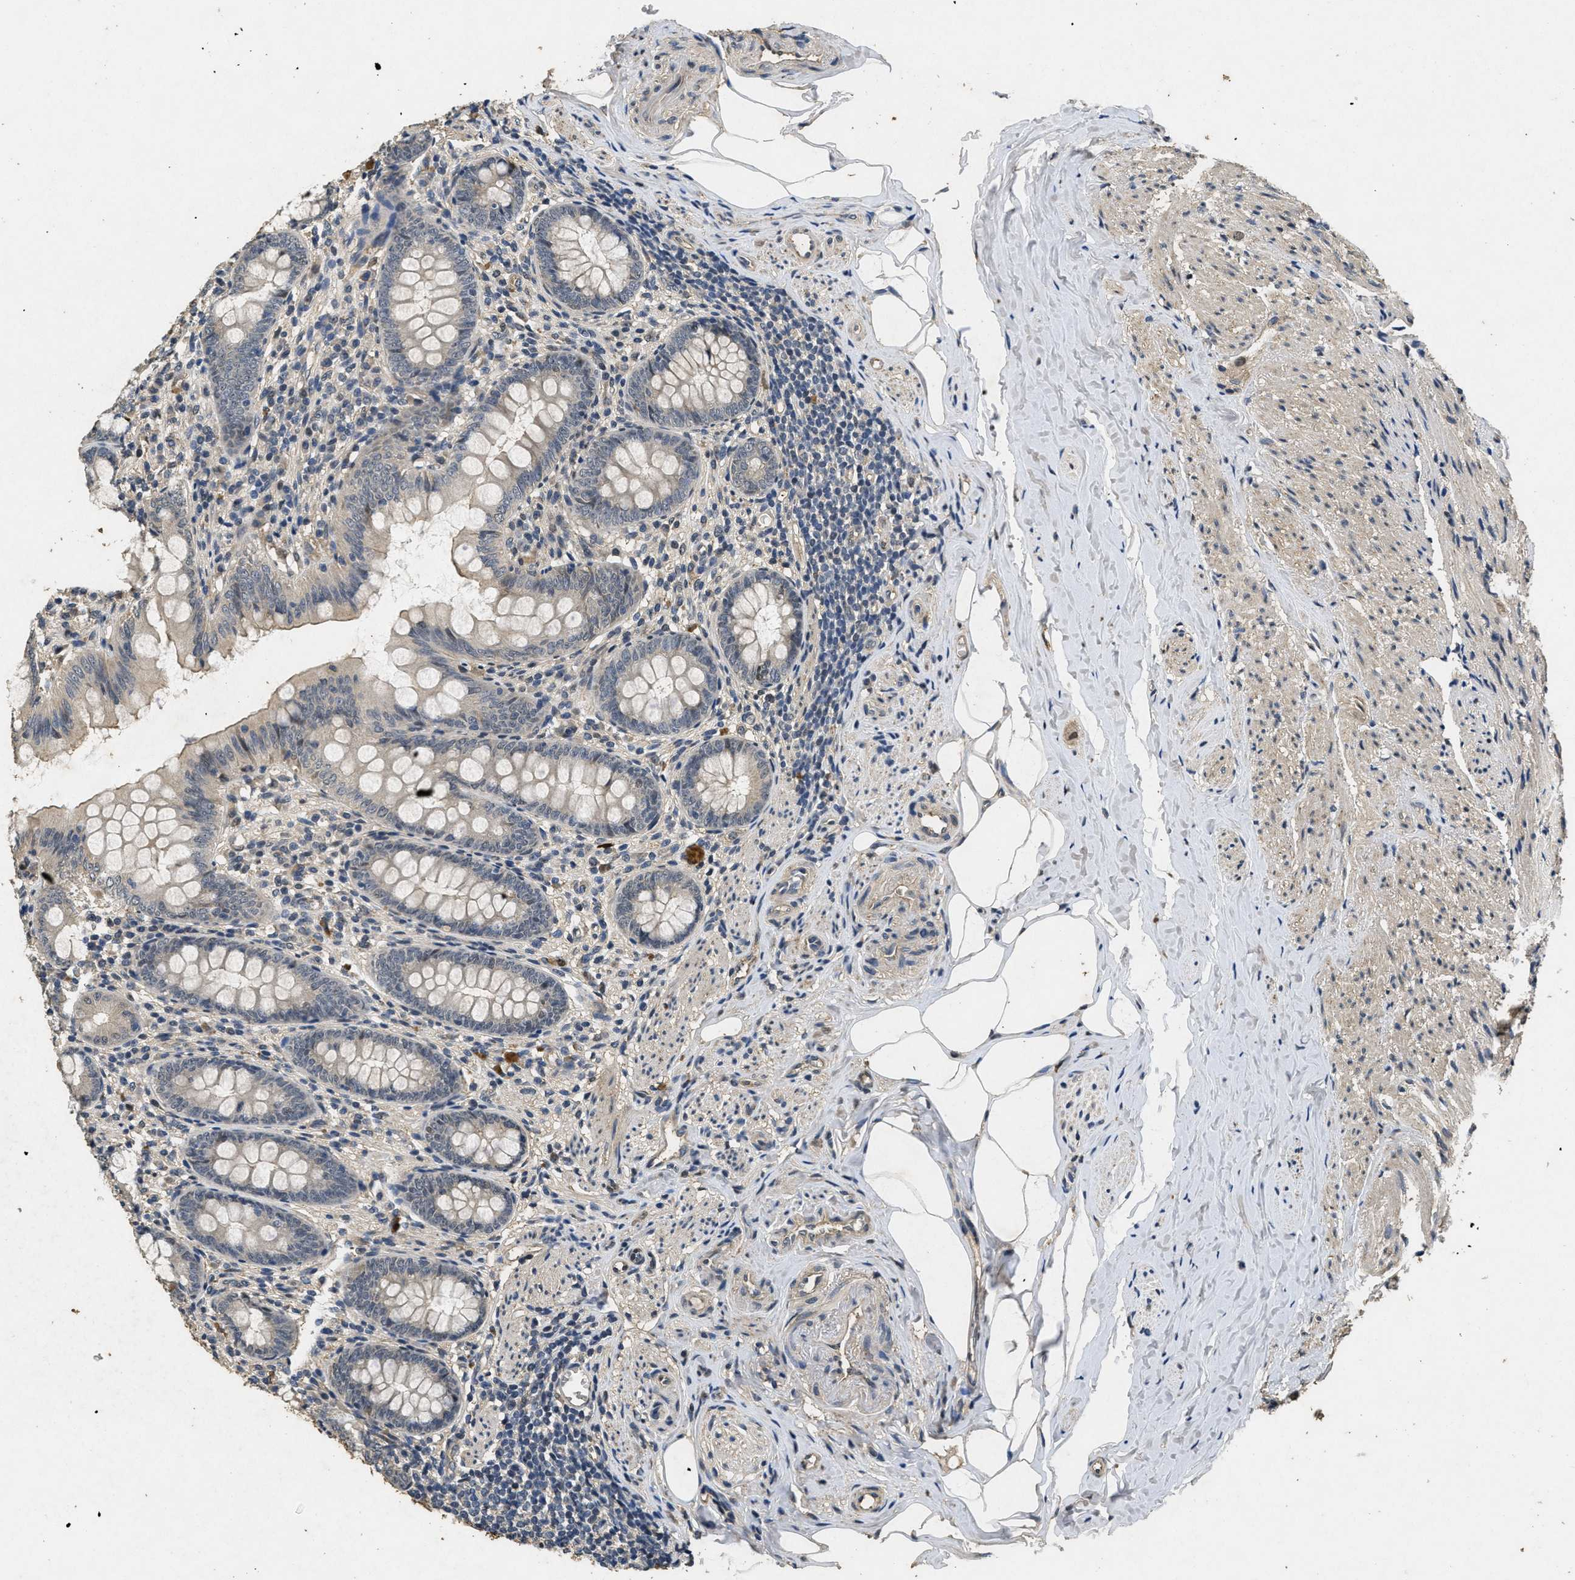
{"staining": {"intensity": "weak", "quantity": ">75%", "location": "cytoplasmic/membranous"}, "tissue": "appendix", "cell_type": "Glandular cells", "image_type": "normal", "snomed": [{"axis": "morphology", "description": "Normal tissue, NOS"}, {"axis": "topography", "description": "Appendix"}], "caption": "Glandular cells display weak cytoplasmic/membranous staining in about >75% of cells in unremarkable appendix. Immunohistochemistry (ihc) stains the protein in brown and the nuclei are stained blue.", "gene": "PAPOLG", "patient": {"sex": "female", "age": 77}}